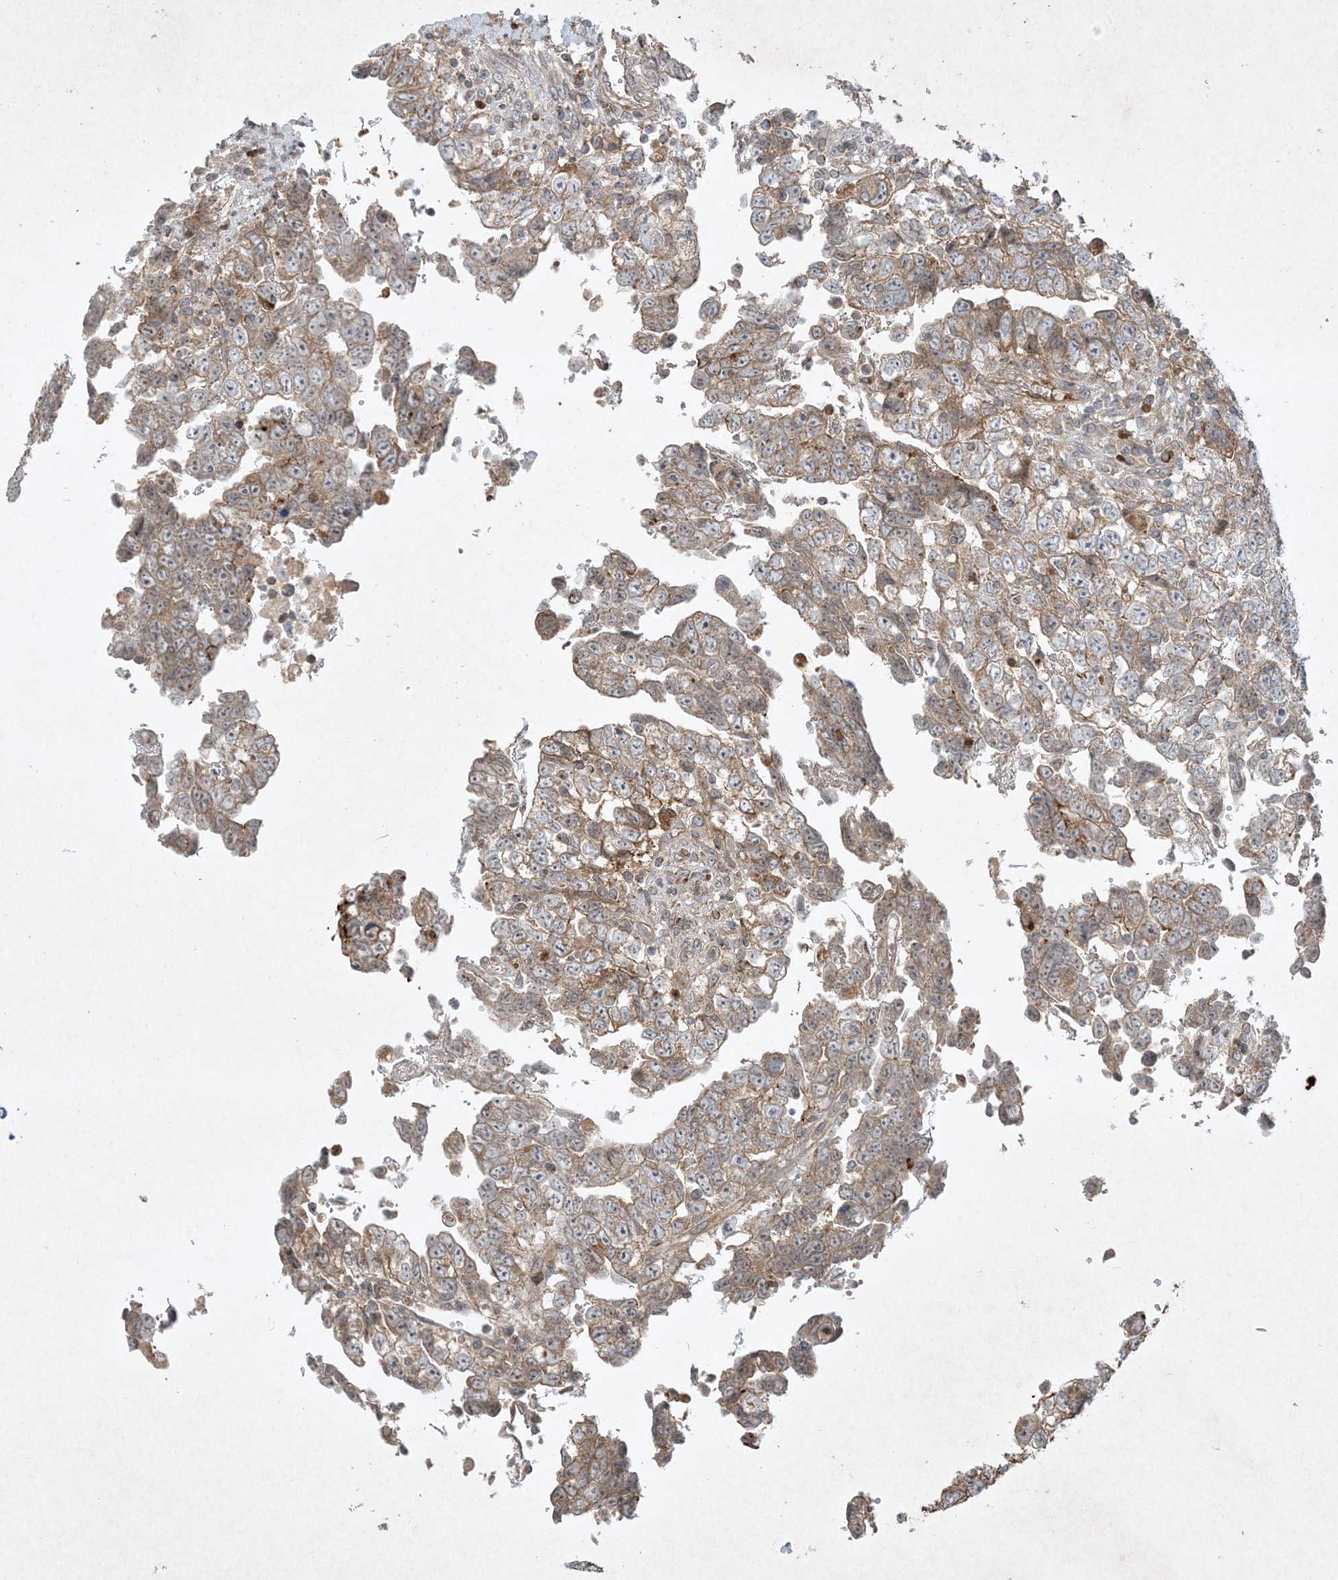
{"staining": {"intensity": "moderate", "quantity": ">75%", "location": "cytoplasmic/membranous"}, "tissue": "testis cancer", "cell_type": "Tumor cells", "image_type": "cancer", "snomed": [{"axis": "morphology", "description": "Carcinoma, Embryonal, NOS"}, {"axis": "topography", "description": "Testis"}], "caption": "Testis cancer was stained to show a protein in brown. There is medium levels of moderate cytoplasmic/membranous staining in about >75% of tumor cells. The protein of interest is stained brown, and the nuclei are stained in blue (DAB IHC with brightfield microscopy, high magnification).", "gene": "FETUB", "patient": {"sex": "male", "age": 37}}